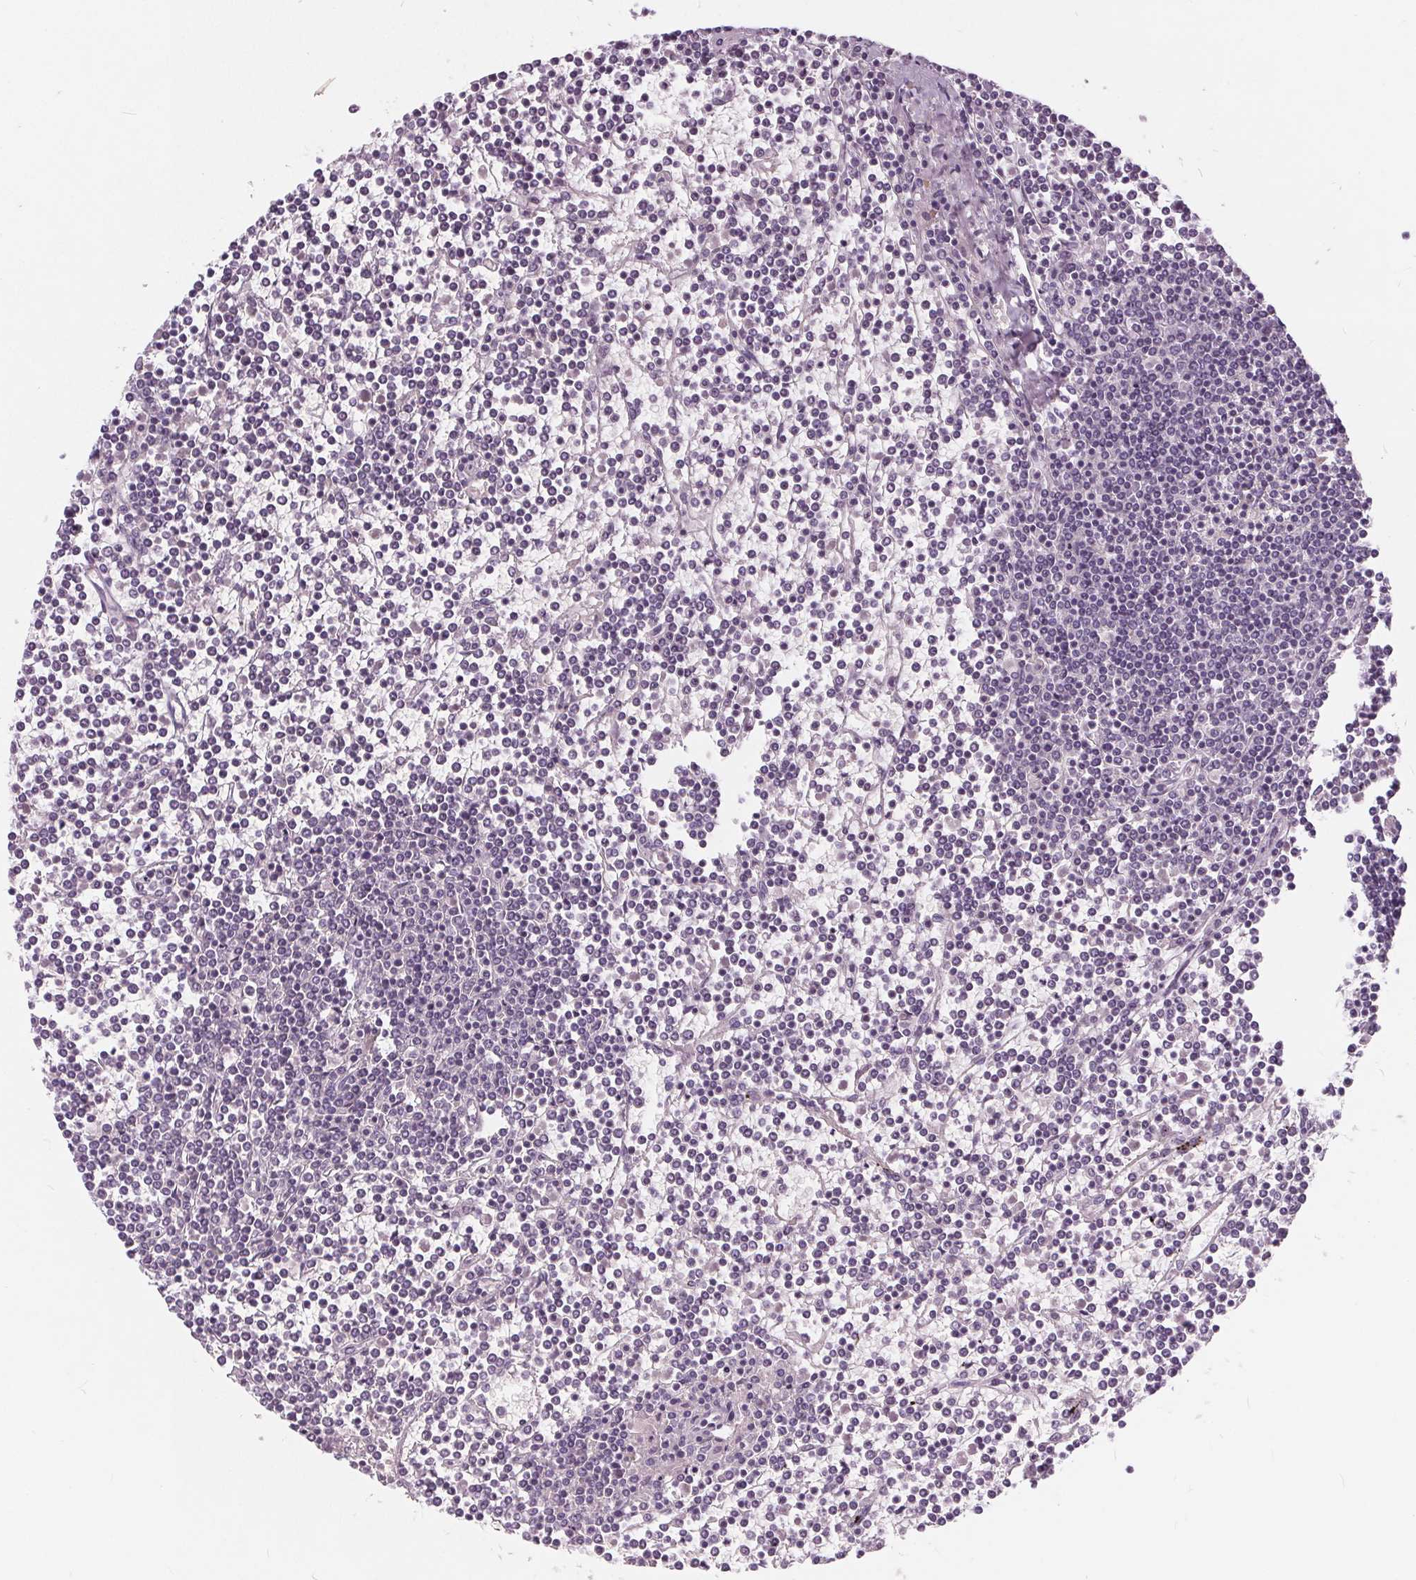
{"staining": {"intensity": "negative", "quantity": "none", "location": "none"}, "tissue": "lymphoma", "cell_type": "Tumor cells", "image_type": "cancer", "snomed": [{"axis": "morphology", "description": "Malignant lymphoma, non-Hodgkin's type, Low grade"}, {"axis": "topography", "description": "Spleen"}], "caption": "Tumor cells are negative for protein expression in human lymphoma.", "gene": "PLA2G2E", "patient": {"sex": "female", "age": 19}}